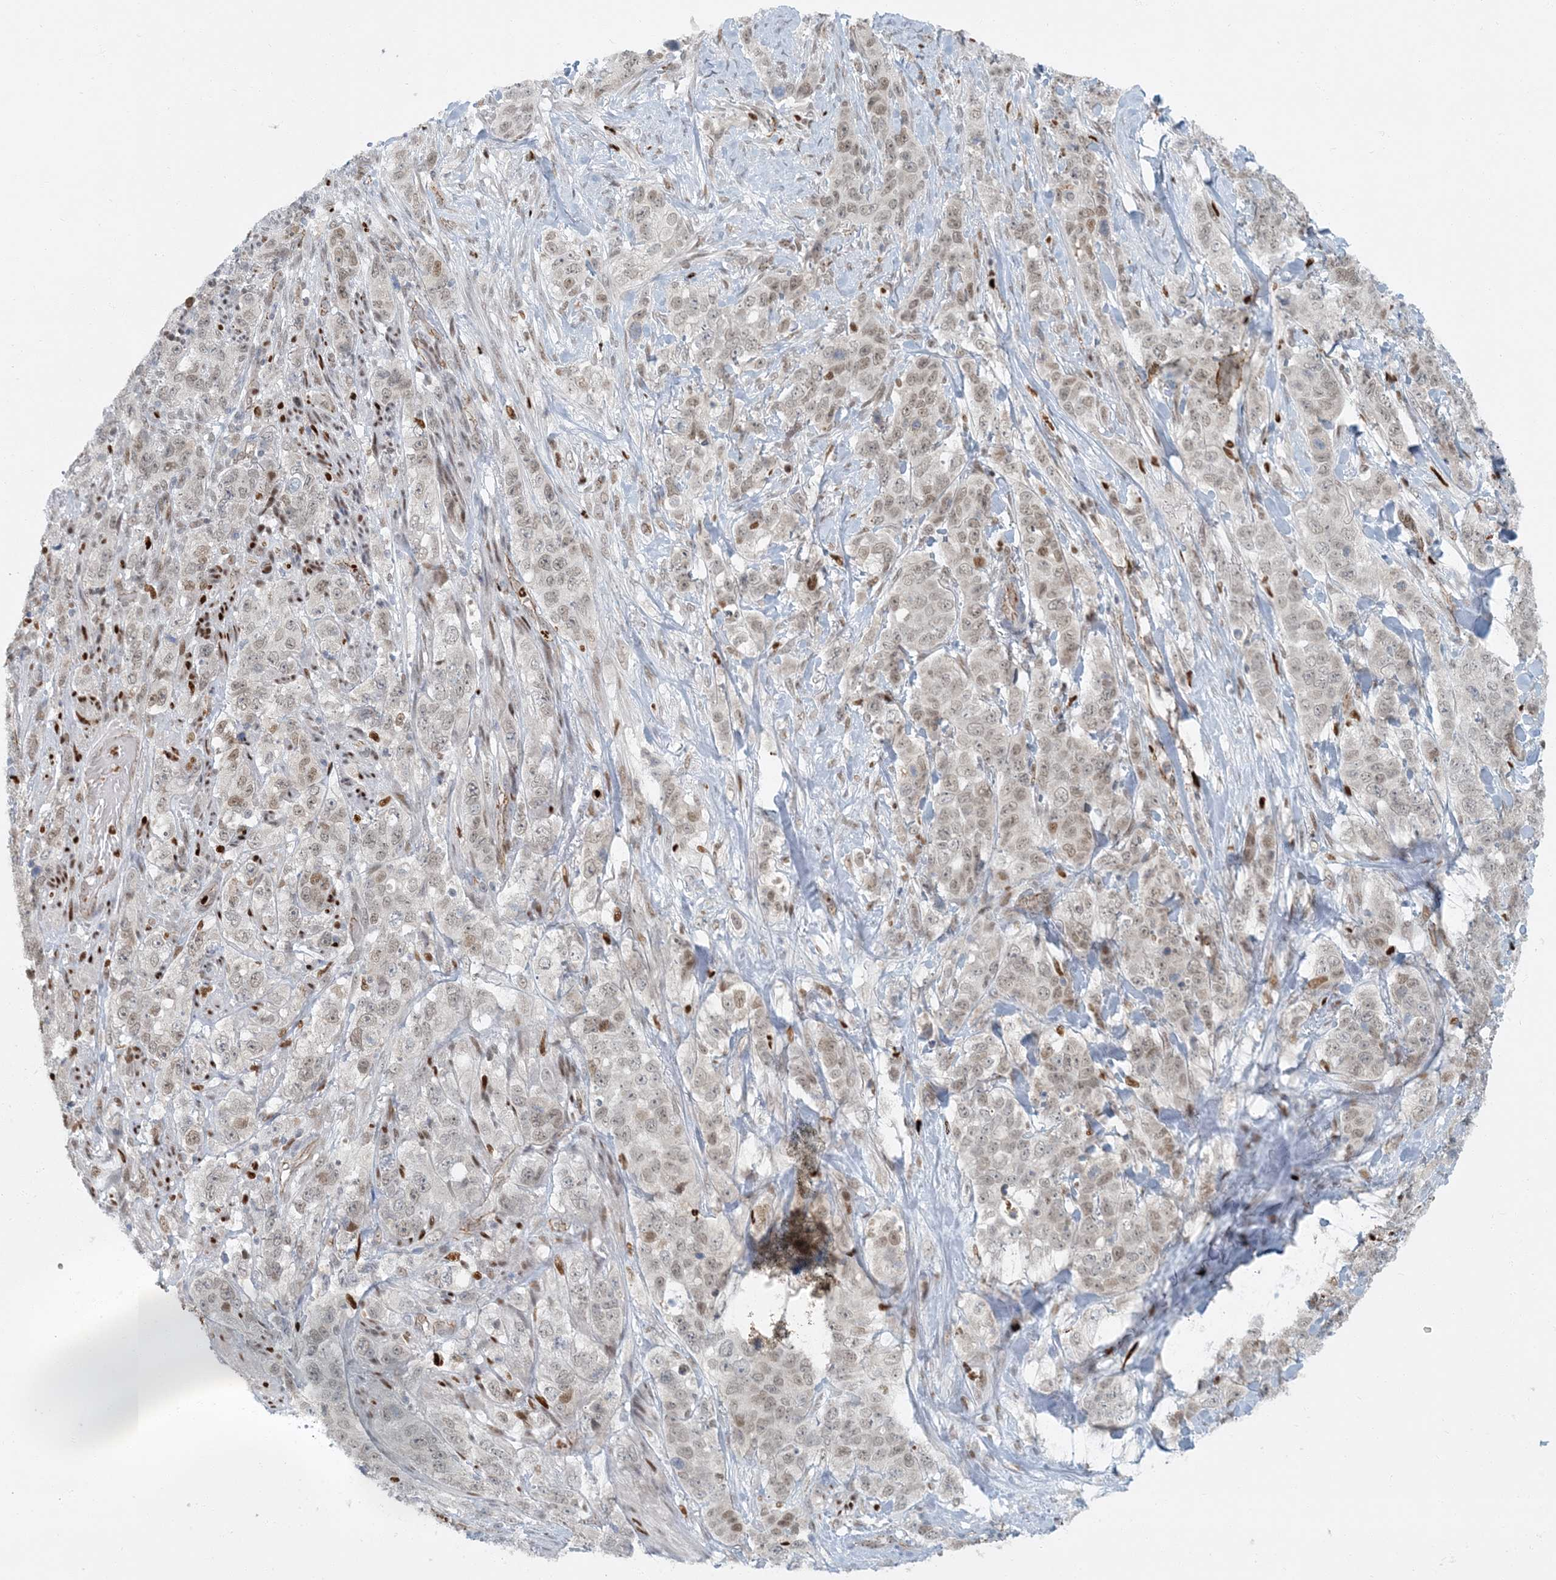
{"staining": {"intensity": "weak", "quantity": ">75%", "location": "nuclear"}, "tissue": "stomach cancer", "cell_type": "Tumor cells", "image_type": "cancer", "snomed": [{"axis": "morphology", "description": "Adenocarcinoma, NOS"}, {"axis": "topography", "description": "Stomach"}], "caption": "Protein staining of adenocarcinoma (stomach) tissue shows weak nuclear staining in about >75% of tumor cells.", "gene": "AK9", "patient": {"sex": "male", "age": 48}}